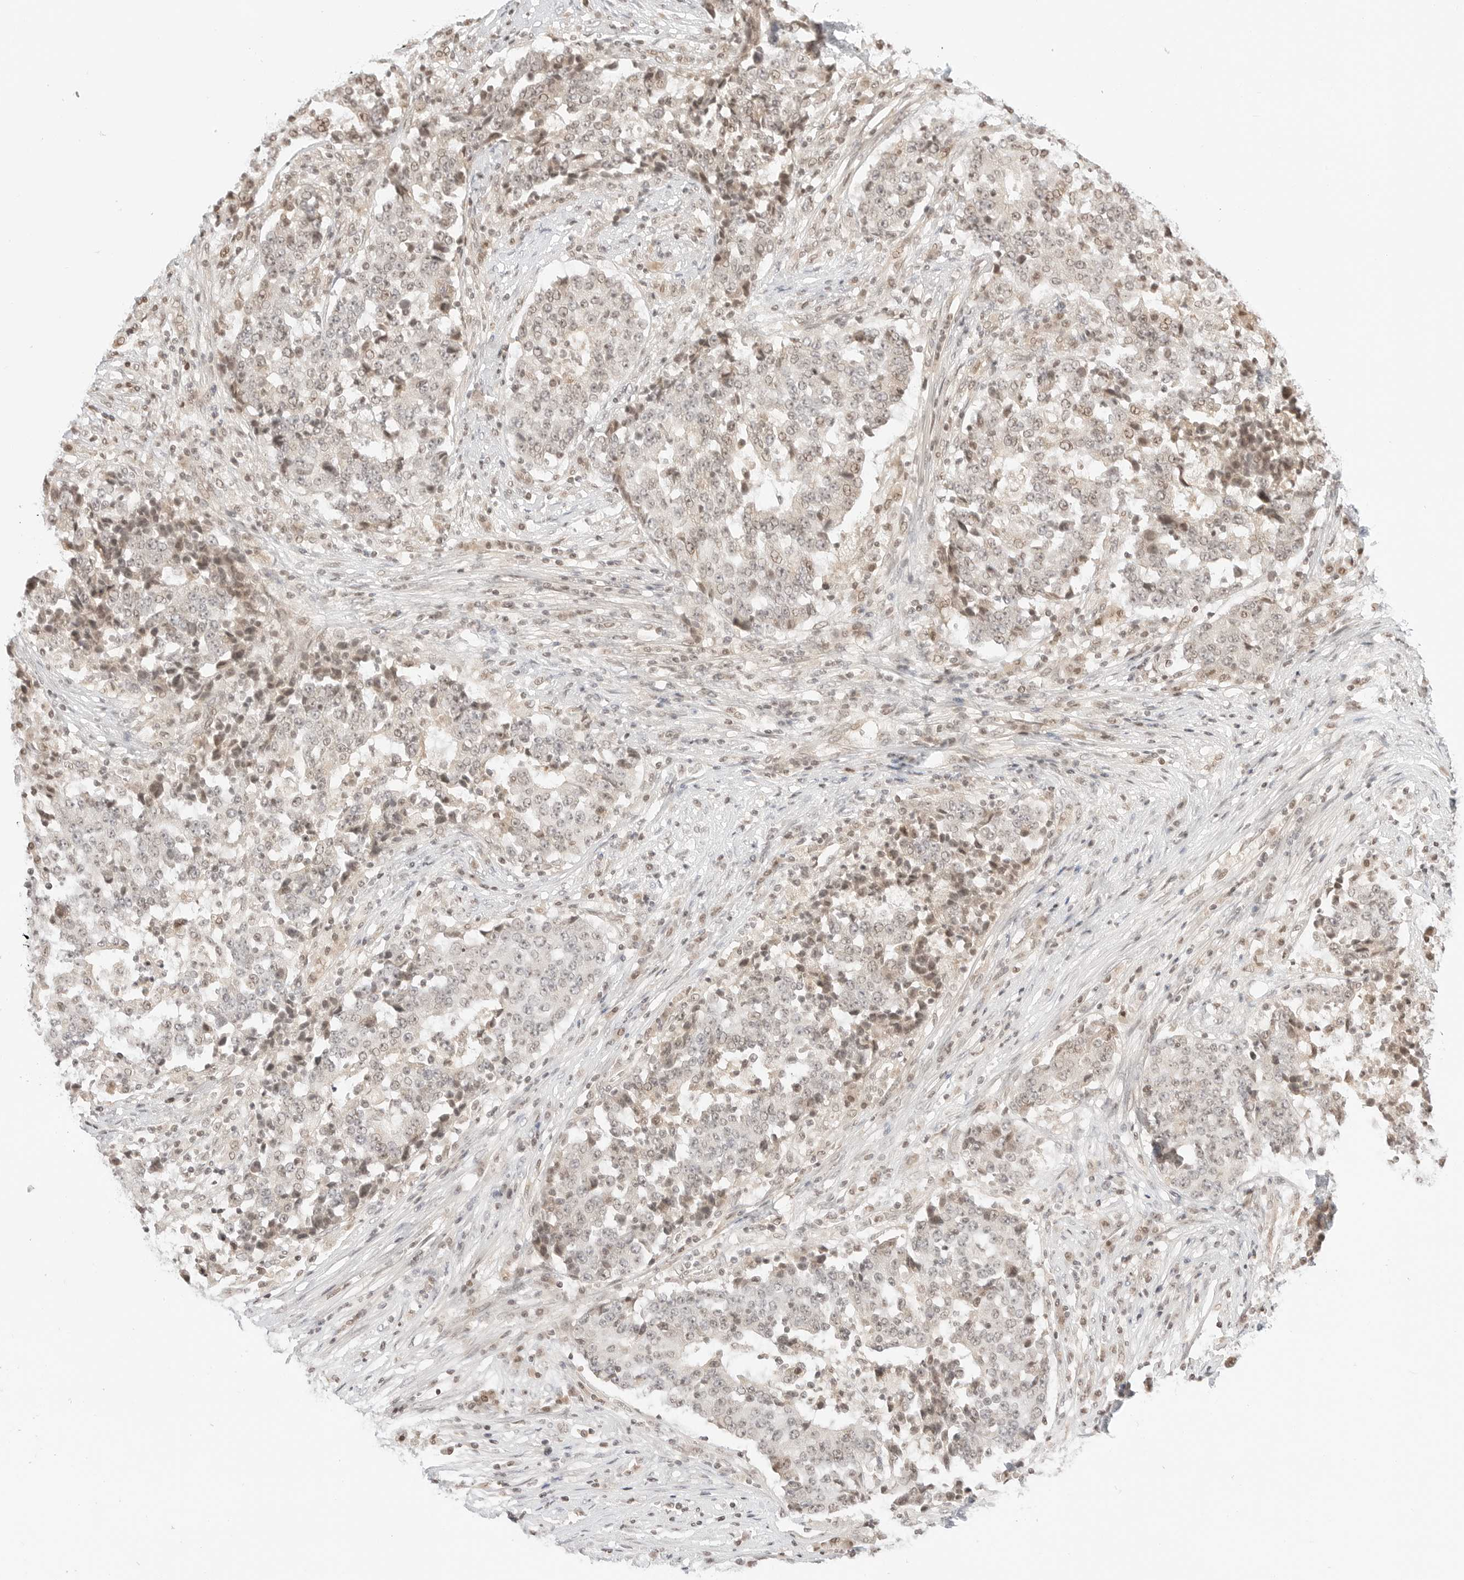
{"staining": {"intensity": "weak", "quantity": "<25%", "location": "nuclear"}, "tissue": "stomach cancer", "cell_type": "Tumor cells", "image_type": "cancer", "snomed": [{"axis": "morphology", "description": "Adenocarcinoma, NOS"}, {"axis": "topography", "description": "Stomach"}], "caption": "DAB immunohistochemical staining of adenocarcinoma (stomach) exhibits no significant staining in tumor cells.", "gene": "RPS6KL1", "patient": {"sex": "male", "age": 59}}